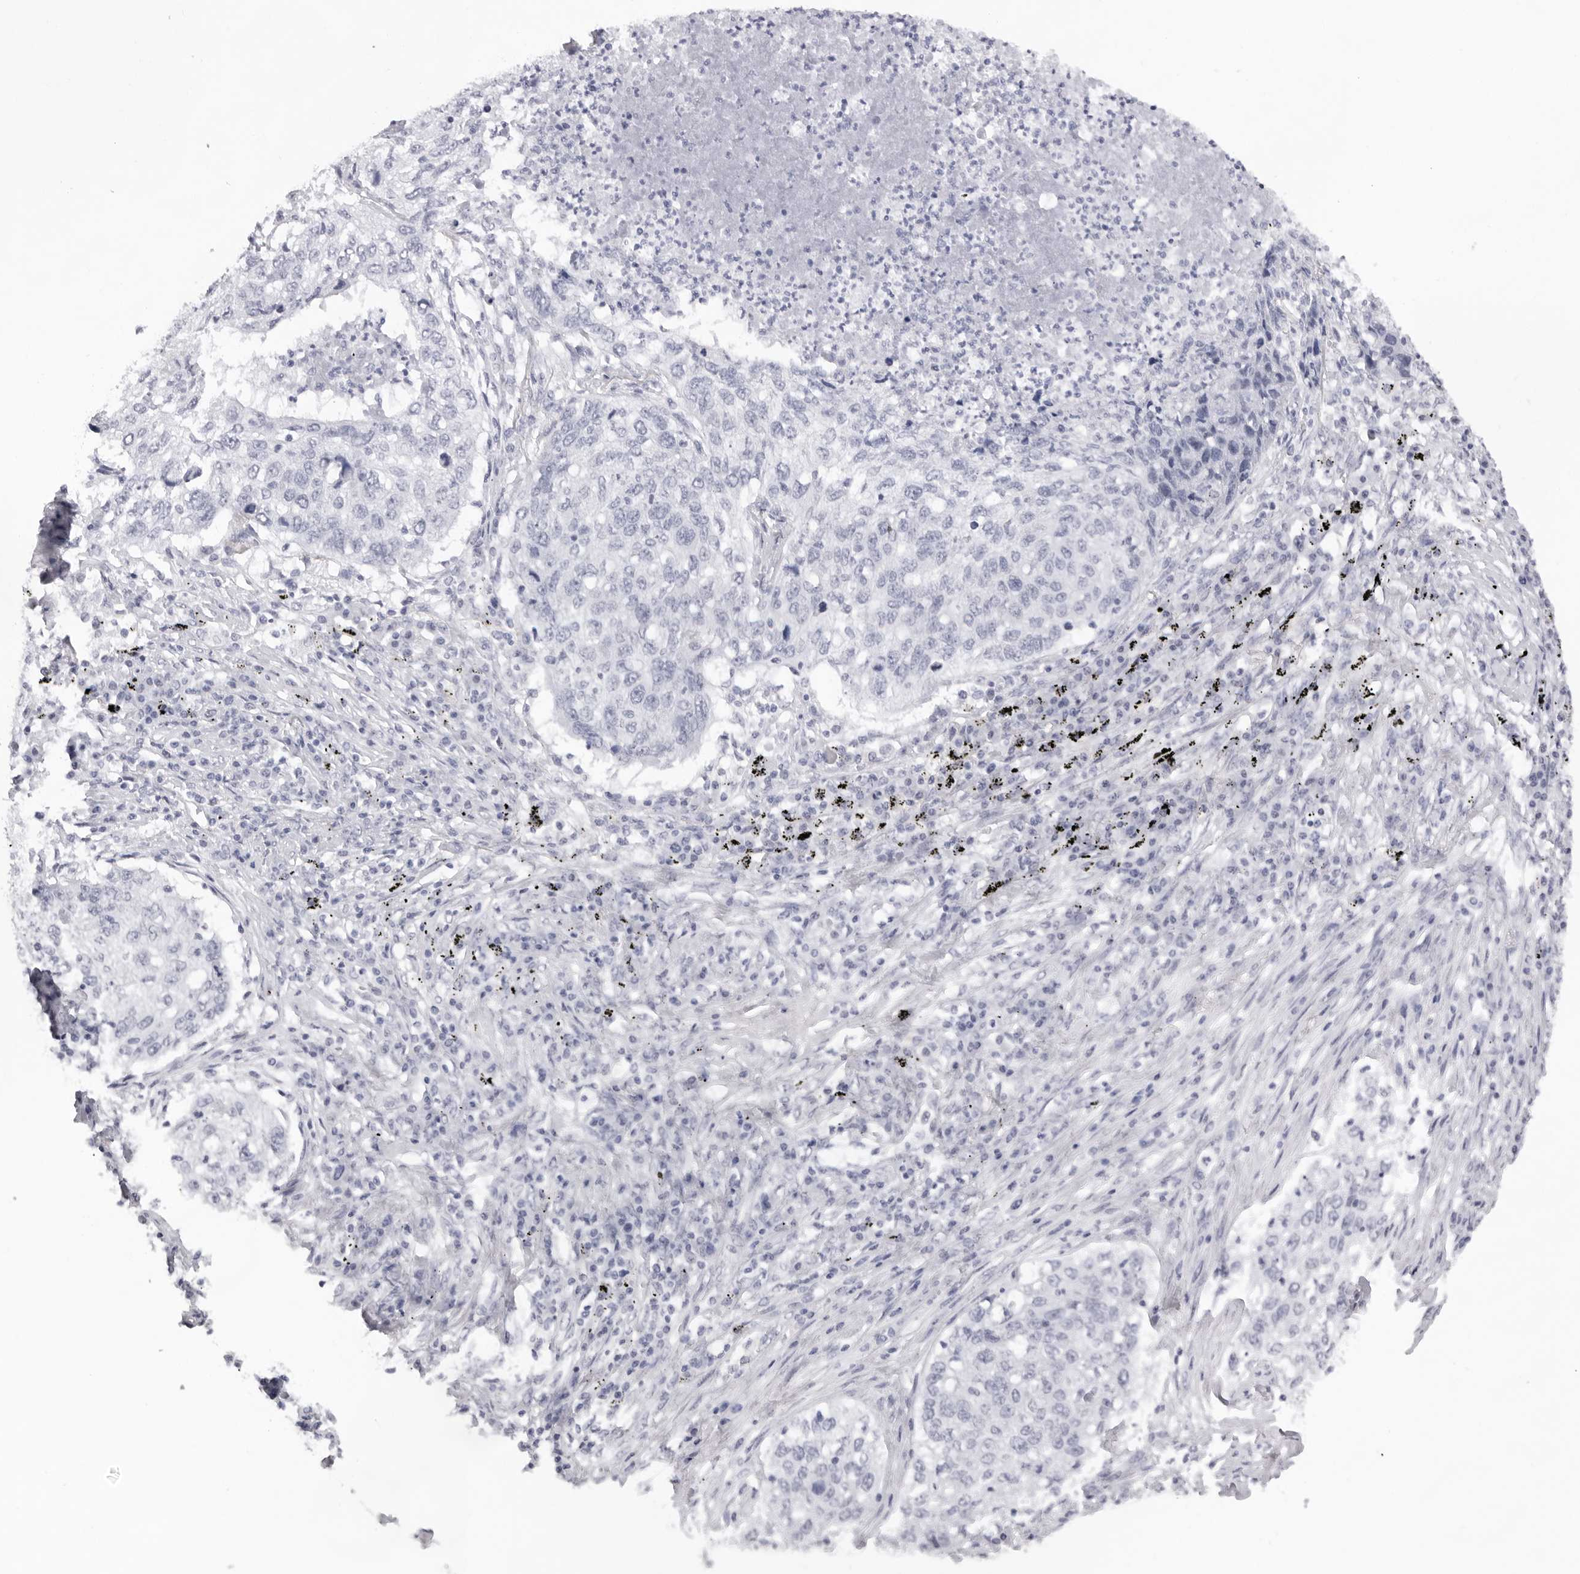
{"staining": {"intensity": "negative", "quantity": "none", "location": "none"}, "tissue": "lung cancer", "cell_type": "Tumor cells", "image_type": "cancer", "snomed": [{"axis": "morphology", "description": "Squamous cell carcinoma, NOS"}, {"axis": "topography", "description": "Lung"}], "caption": "The photomicrograph displays no staining of tumor cells in lung cancer.", "gene": "KLK12", "patient": {"sex": "female", "age": 63}}